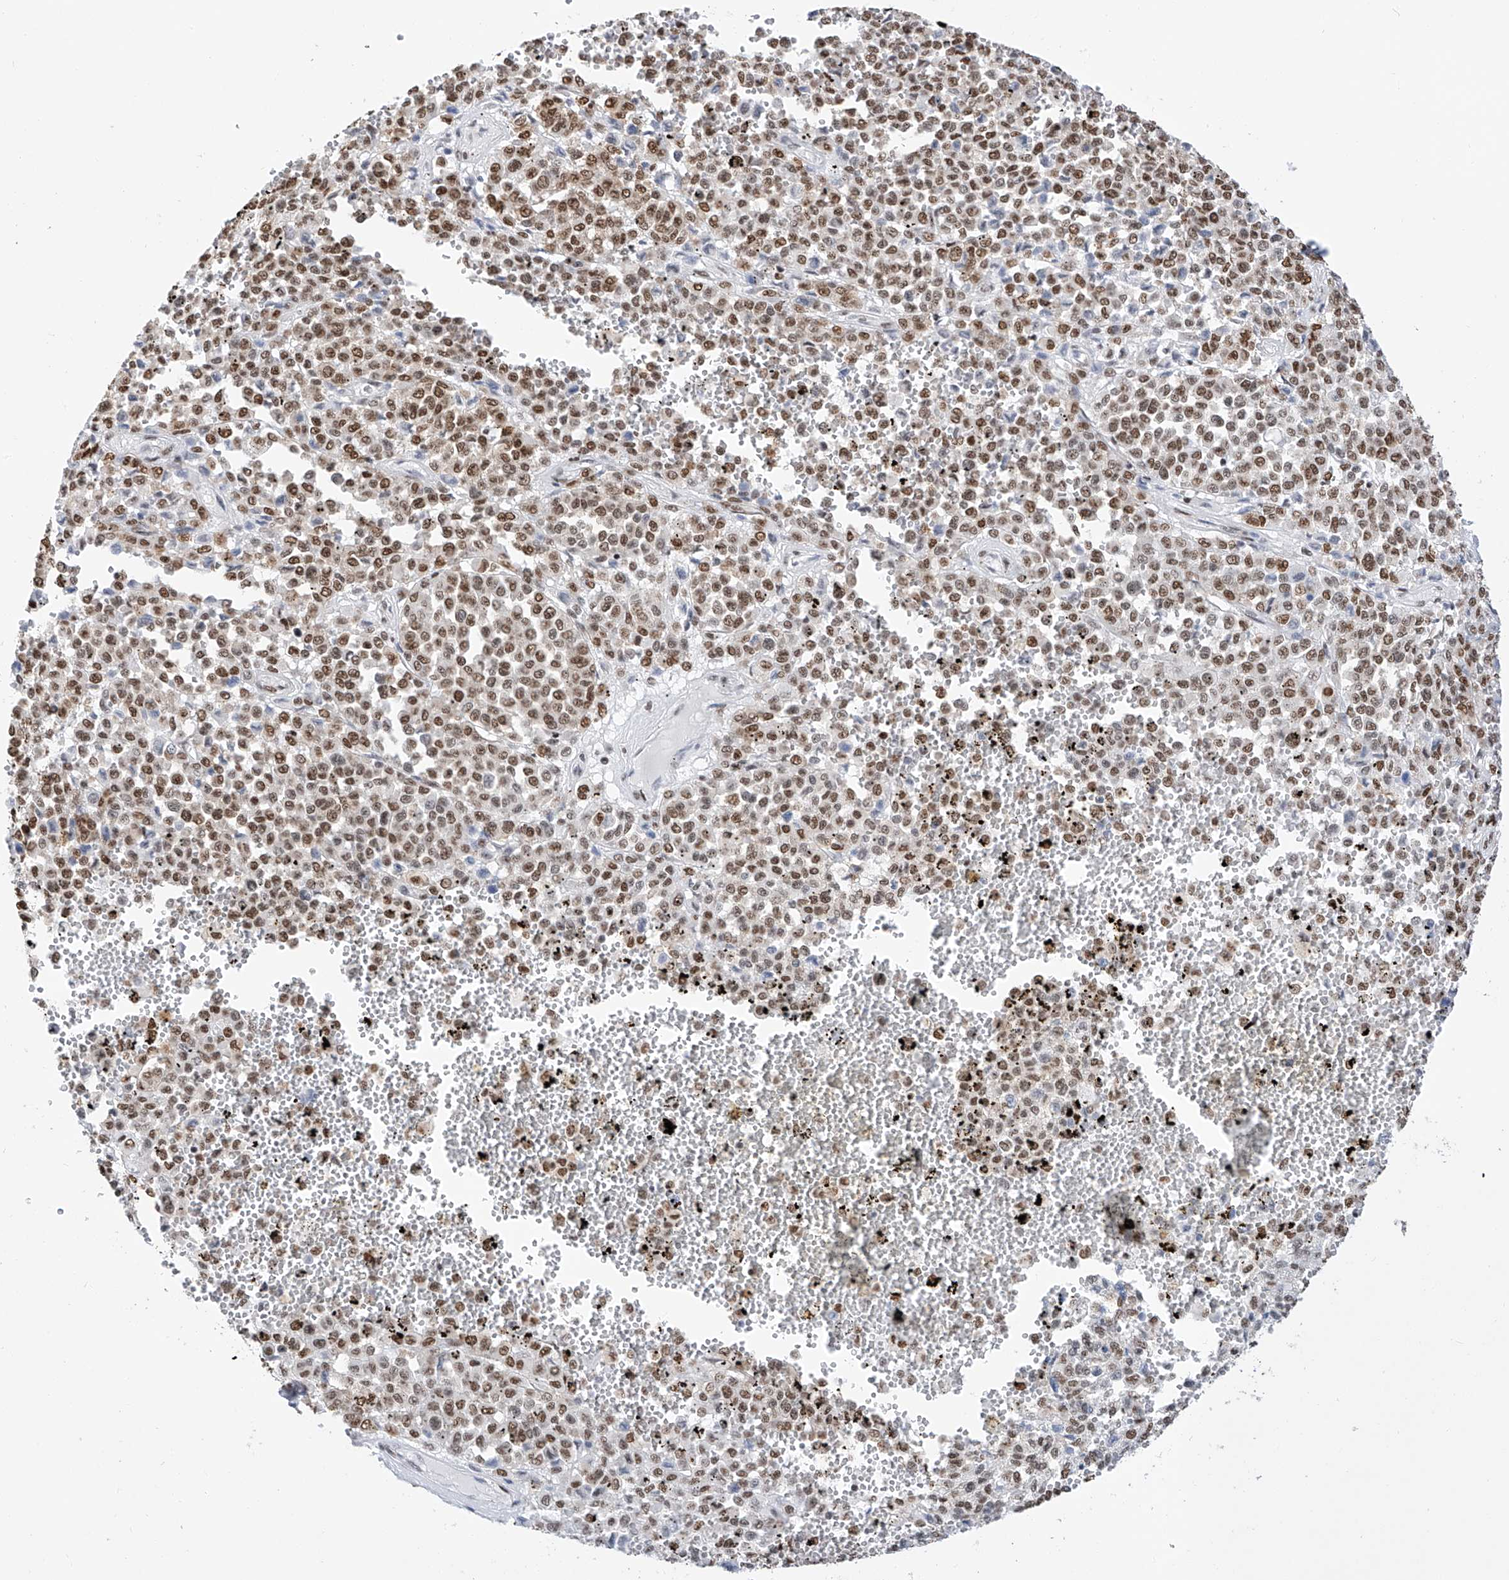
{"staining": {"intensity": "moderate", "quantity": ">75%", "location": "nuclear"}, "tissue": "melanoma", "cell_type": "Tumor cells", "image_type": "cancer", "snomed": [{"axis": "morphology", "description": "Malignant melanoma, Metastatic site"}, {"axis": "topography", "description": "Pancreas"}], "caption": "Approximately >75% of tumor cells in human melanoma show moderate nuclear protein positivity as visualized by brown immunohistochemical staining.", "gene": "SRSF6", "patient": {"sex": "female", "age": 30}}